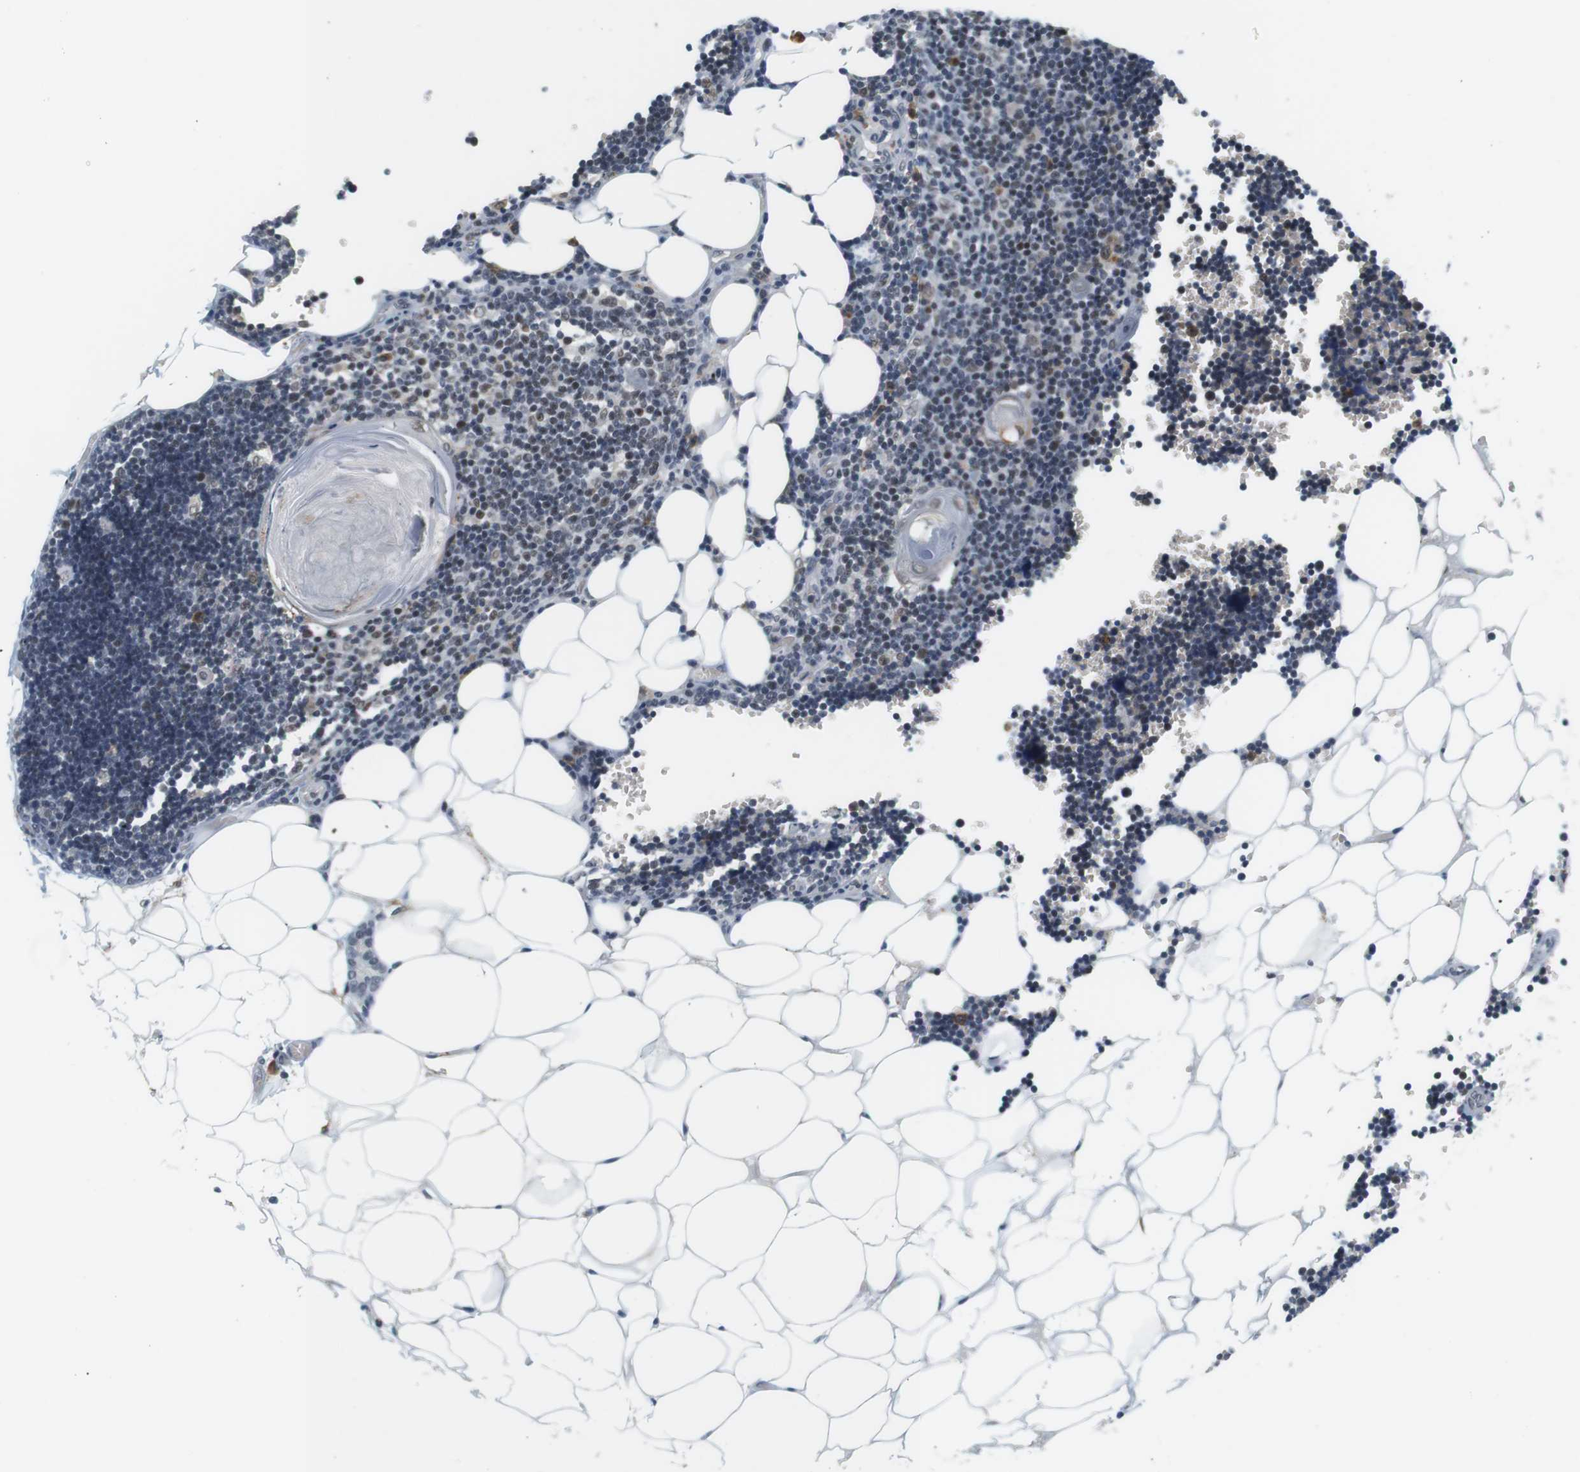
{"staining": {"intensity": "weak", "quantity": "25%-75%", "location": "nuclear"}, "tissue": "lymph node", "cell_type": "Germinal center cells", "image_type": "normal", "snomed": [{"axis": "morphology", "description": "Normal tissue, NOS"}, {"axis": "topography", "description": "Lymph node"}], "caption": "Immunohistochemical staining of unremarkable human lymph node exhibits low levels of weak nuclear expression in about 25%-75% of germinal center cells. The staining was performed using DAB to visualize the protein expression in brown, while the nuclei were stained in blue with hematoxylin (Magnification: 20x).", "gene": "RNF38", "patient": {"sex": "male", "age": 33}}